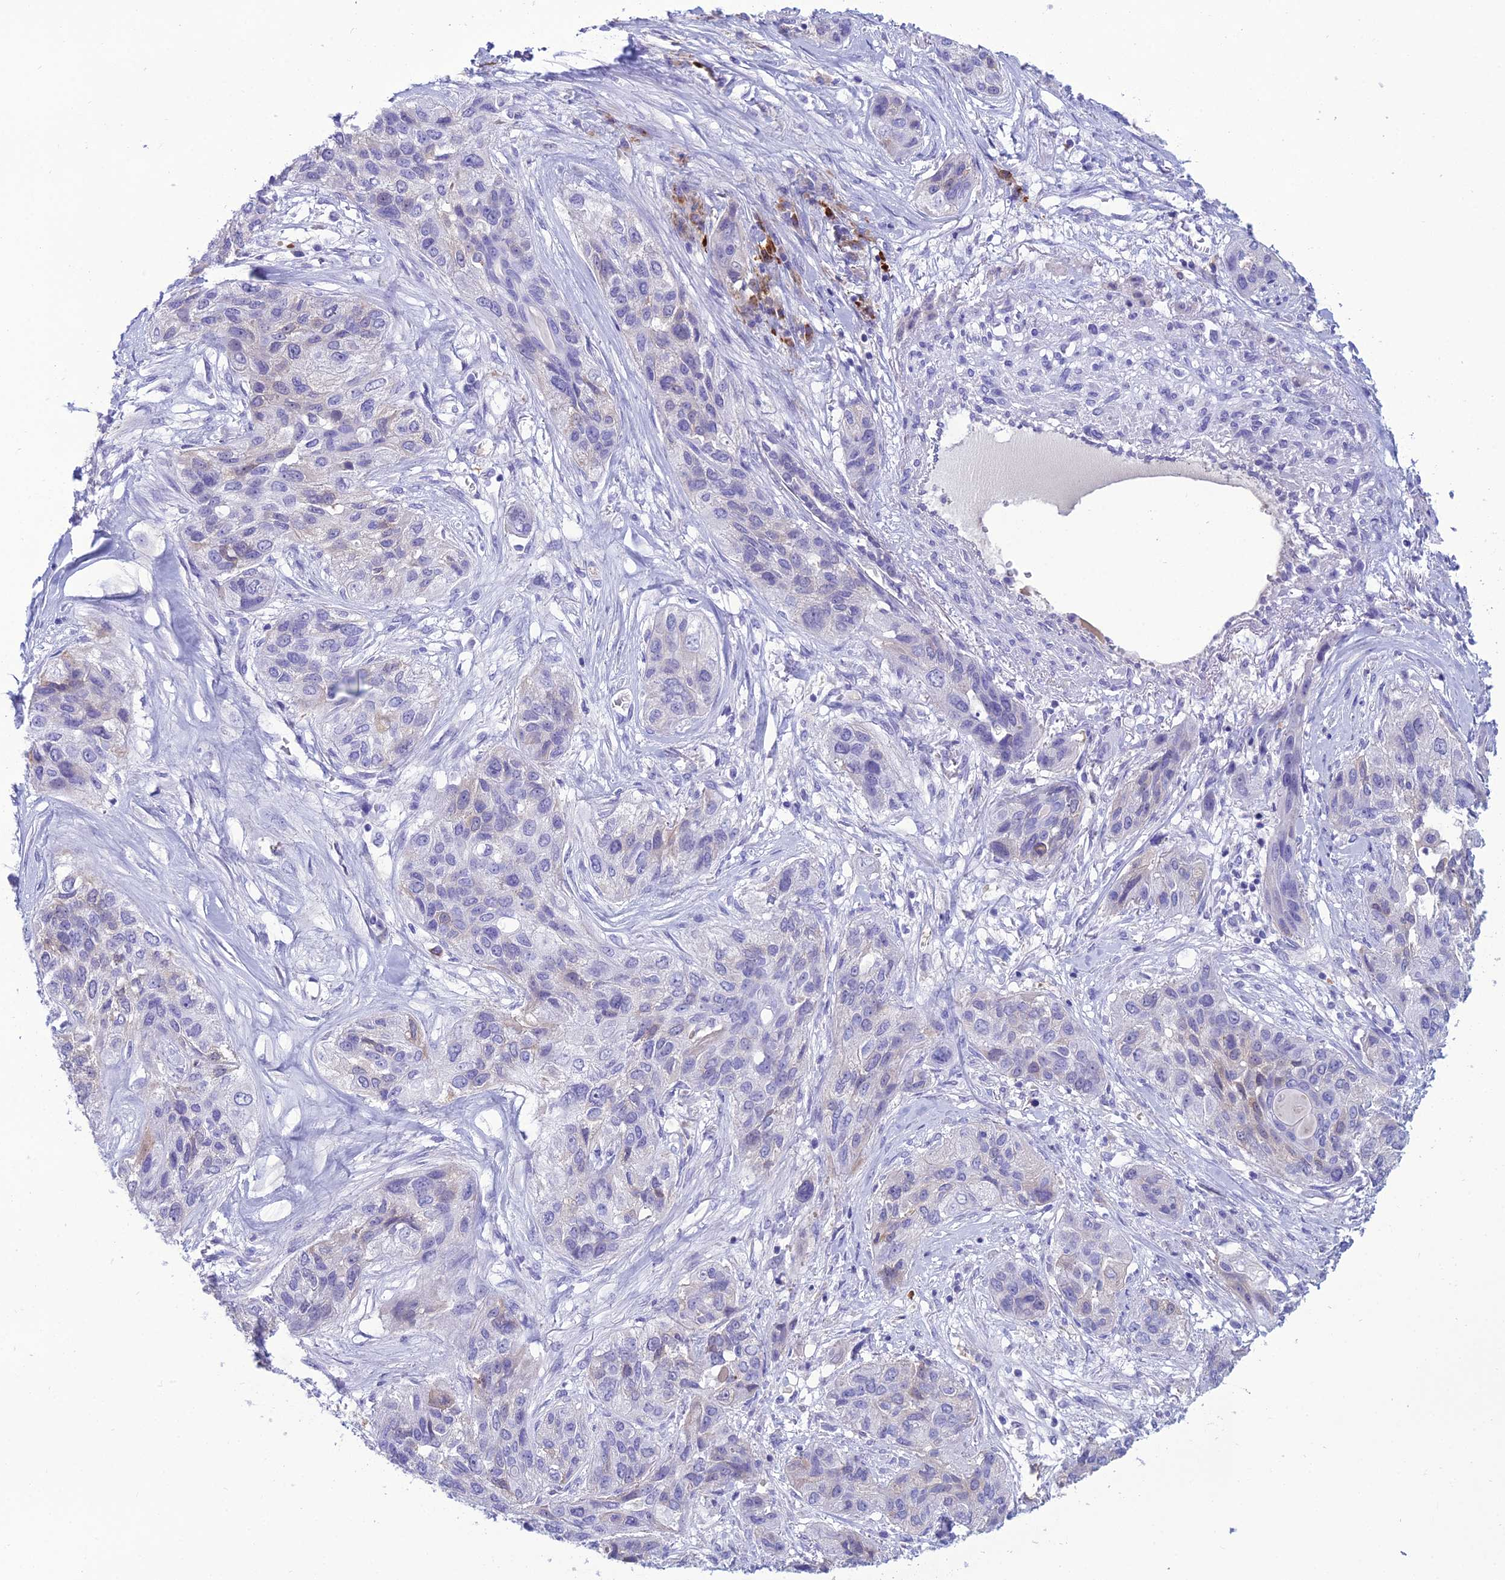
{"staining": {"intensity": "negative", "quantity": "none", "location": "none"}, "tissue": "lung cancer", "cell_type": "Tumor cells", "image_type": "cancer", "snomed": [{"axis": "morphology", "description": "Squamous cell carcinoma, NOS"}, {"axis": "topography", "description": "Lung"}], "caption": "Lung cancer (squamous cell carcinoma) was stained to show a protein in brown. There is no significant expression in tumor cells.", "gene": "CRB2", "patient": {"sex": "female", "age": 70}}